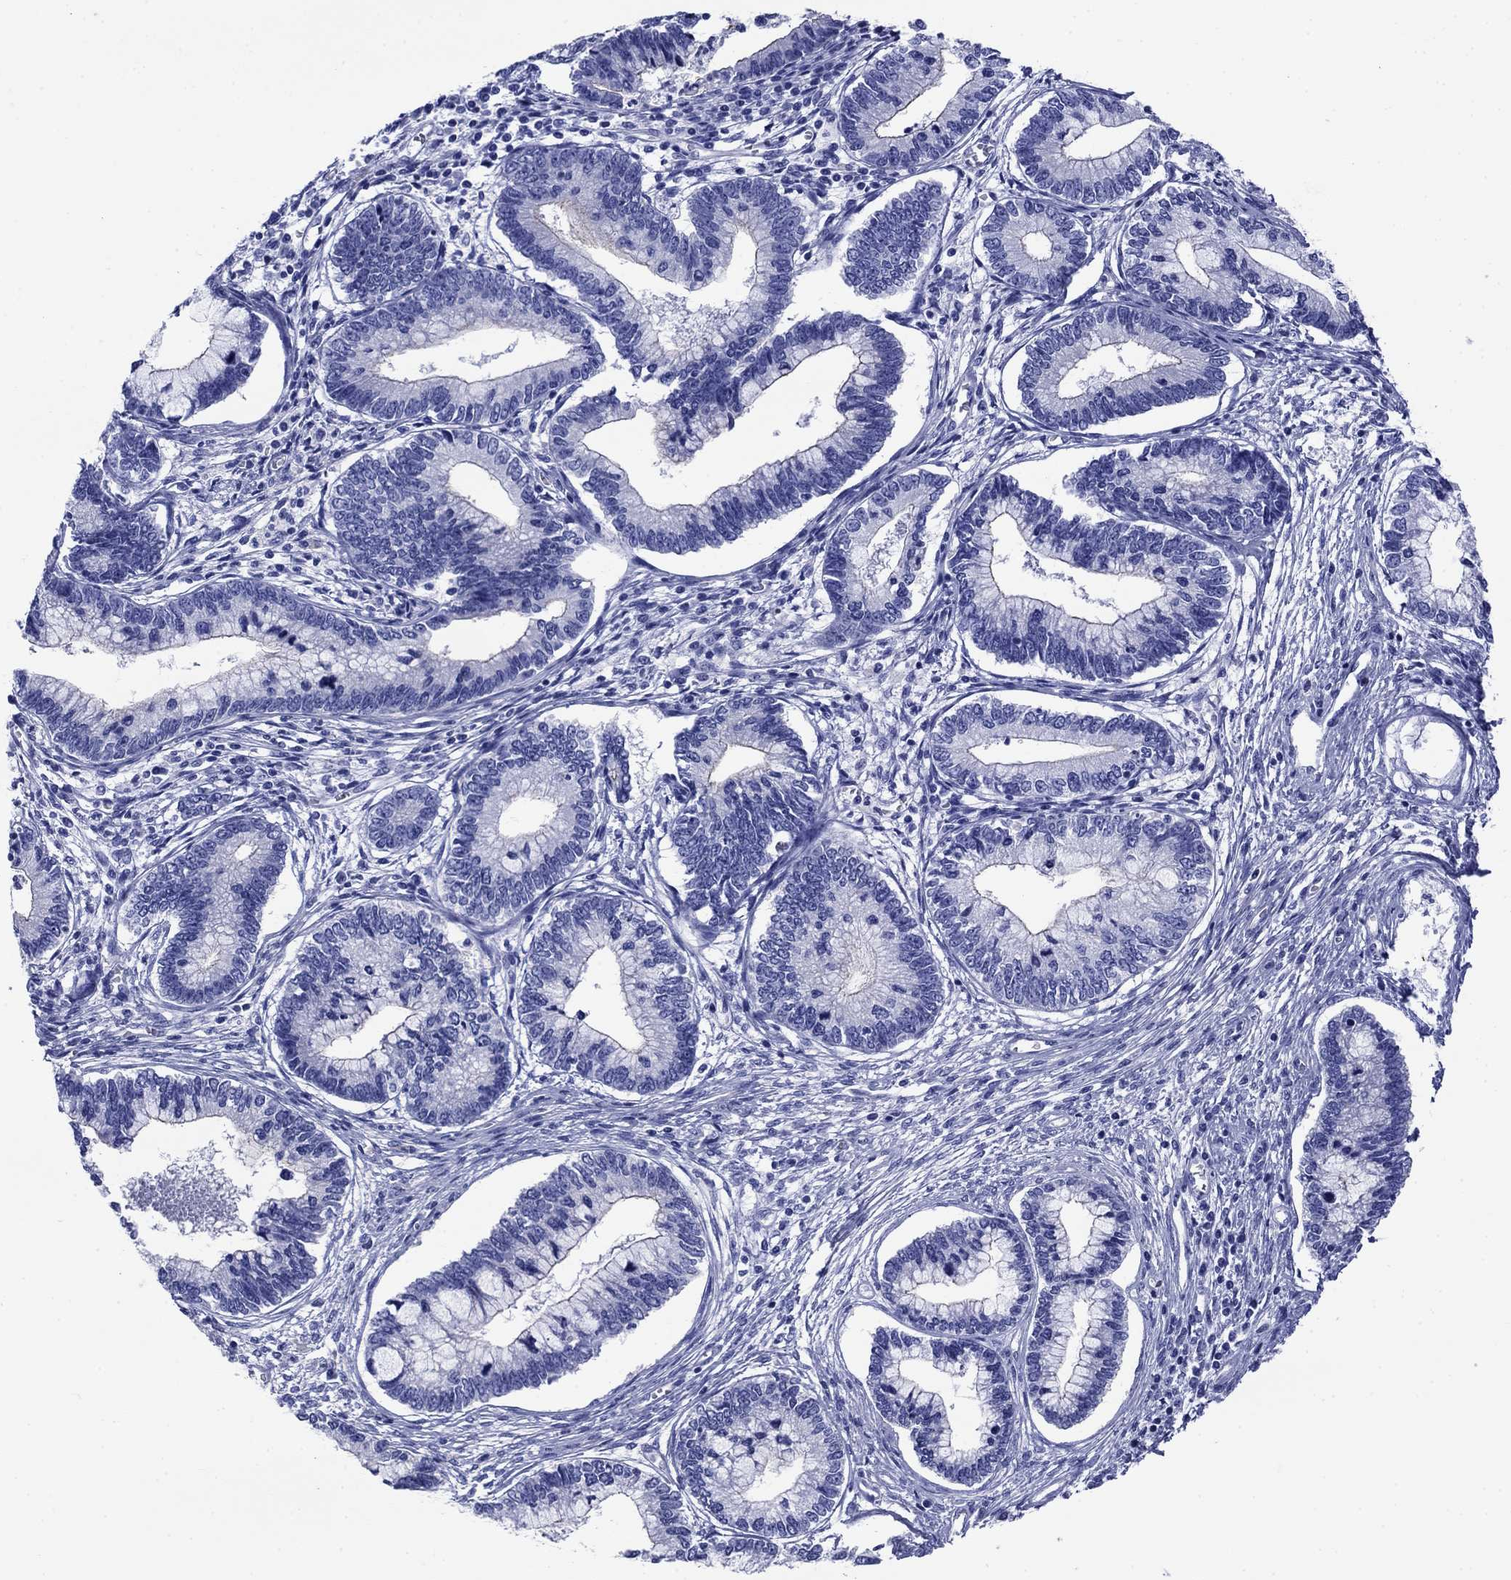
{"staining": {"intensity": "negative", "quantity": "none", "location": "none"}, "tissue": "cervical cancer", "cell_type": "Tumor cells", "image_type": "cancer", "snomed": [{"axis": "morphology", "description": "Adenocarcinoma, NOS"}, {"axis": "topography", "description": "Cervix"}], "caption": "Cervical cancer stained for a protein using immunohistochemistry (IHC) exhibits no positivity tumor cells.", "gene": "SLC1A2", "patient": {"sex": "female", "age": 44}}